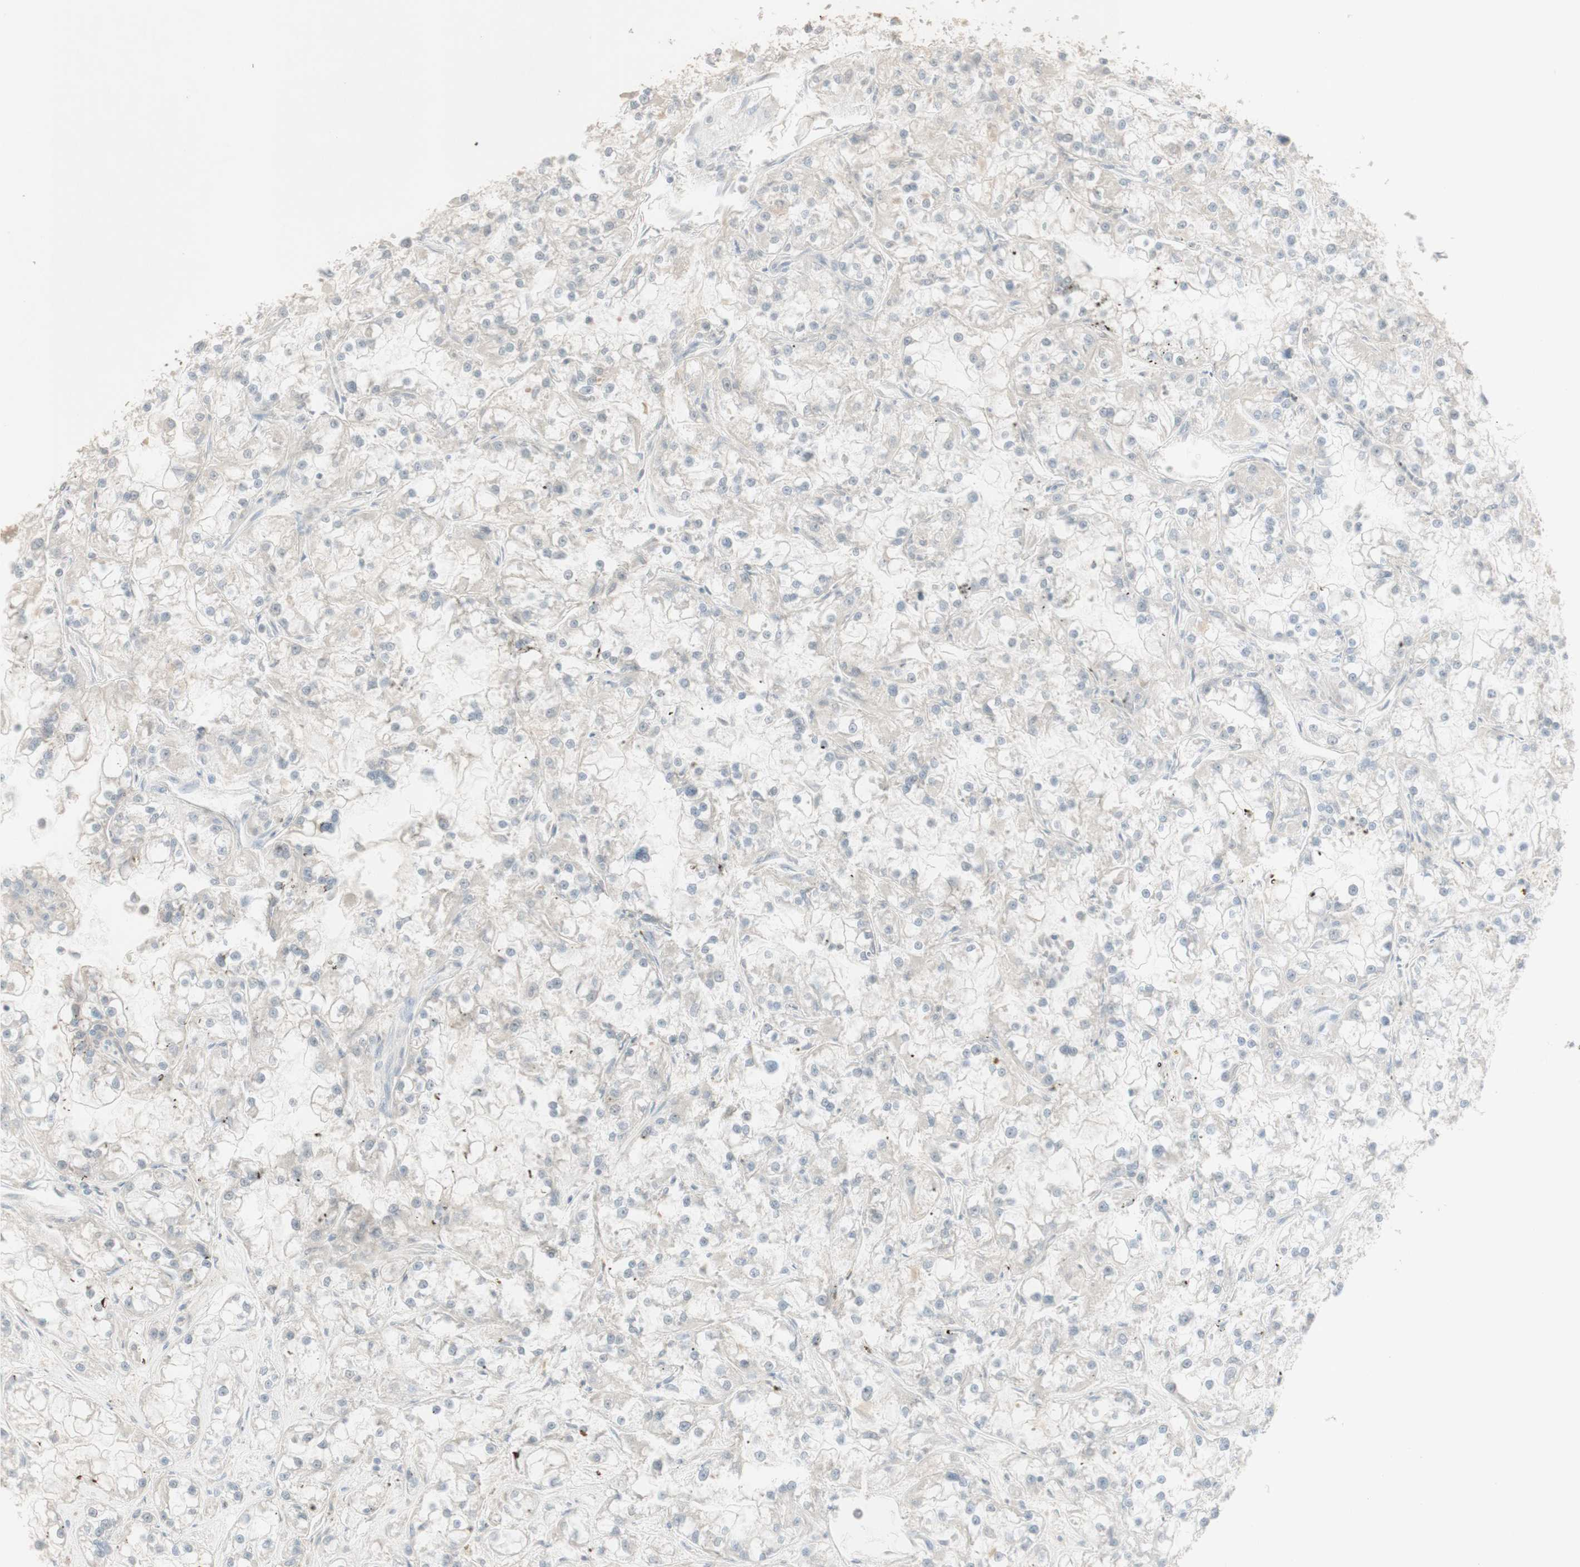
{"staining": {"intensity": "negative", "quantity": "none", "location": "none"}, "tissue": "renal cancer", "cell_type": "Tumor cells", "image_type": "cancer", "snomed": [{"axis": "morphology", "description": "Adenocarcinoma, NOS"}, {"axis": "topography", "description": "Kidney"}], "caption": "This is an immunohistochemistry (IHC) histopathology image of human renal cancer. There is no expression in tumor cells.", "gene": "PLCD4", "patient": {"sex": "female", "age": 52}}